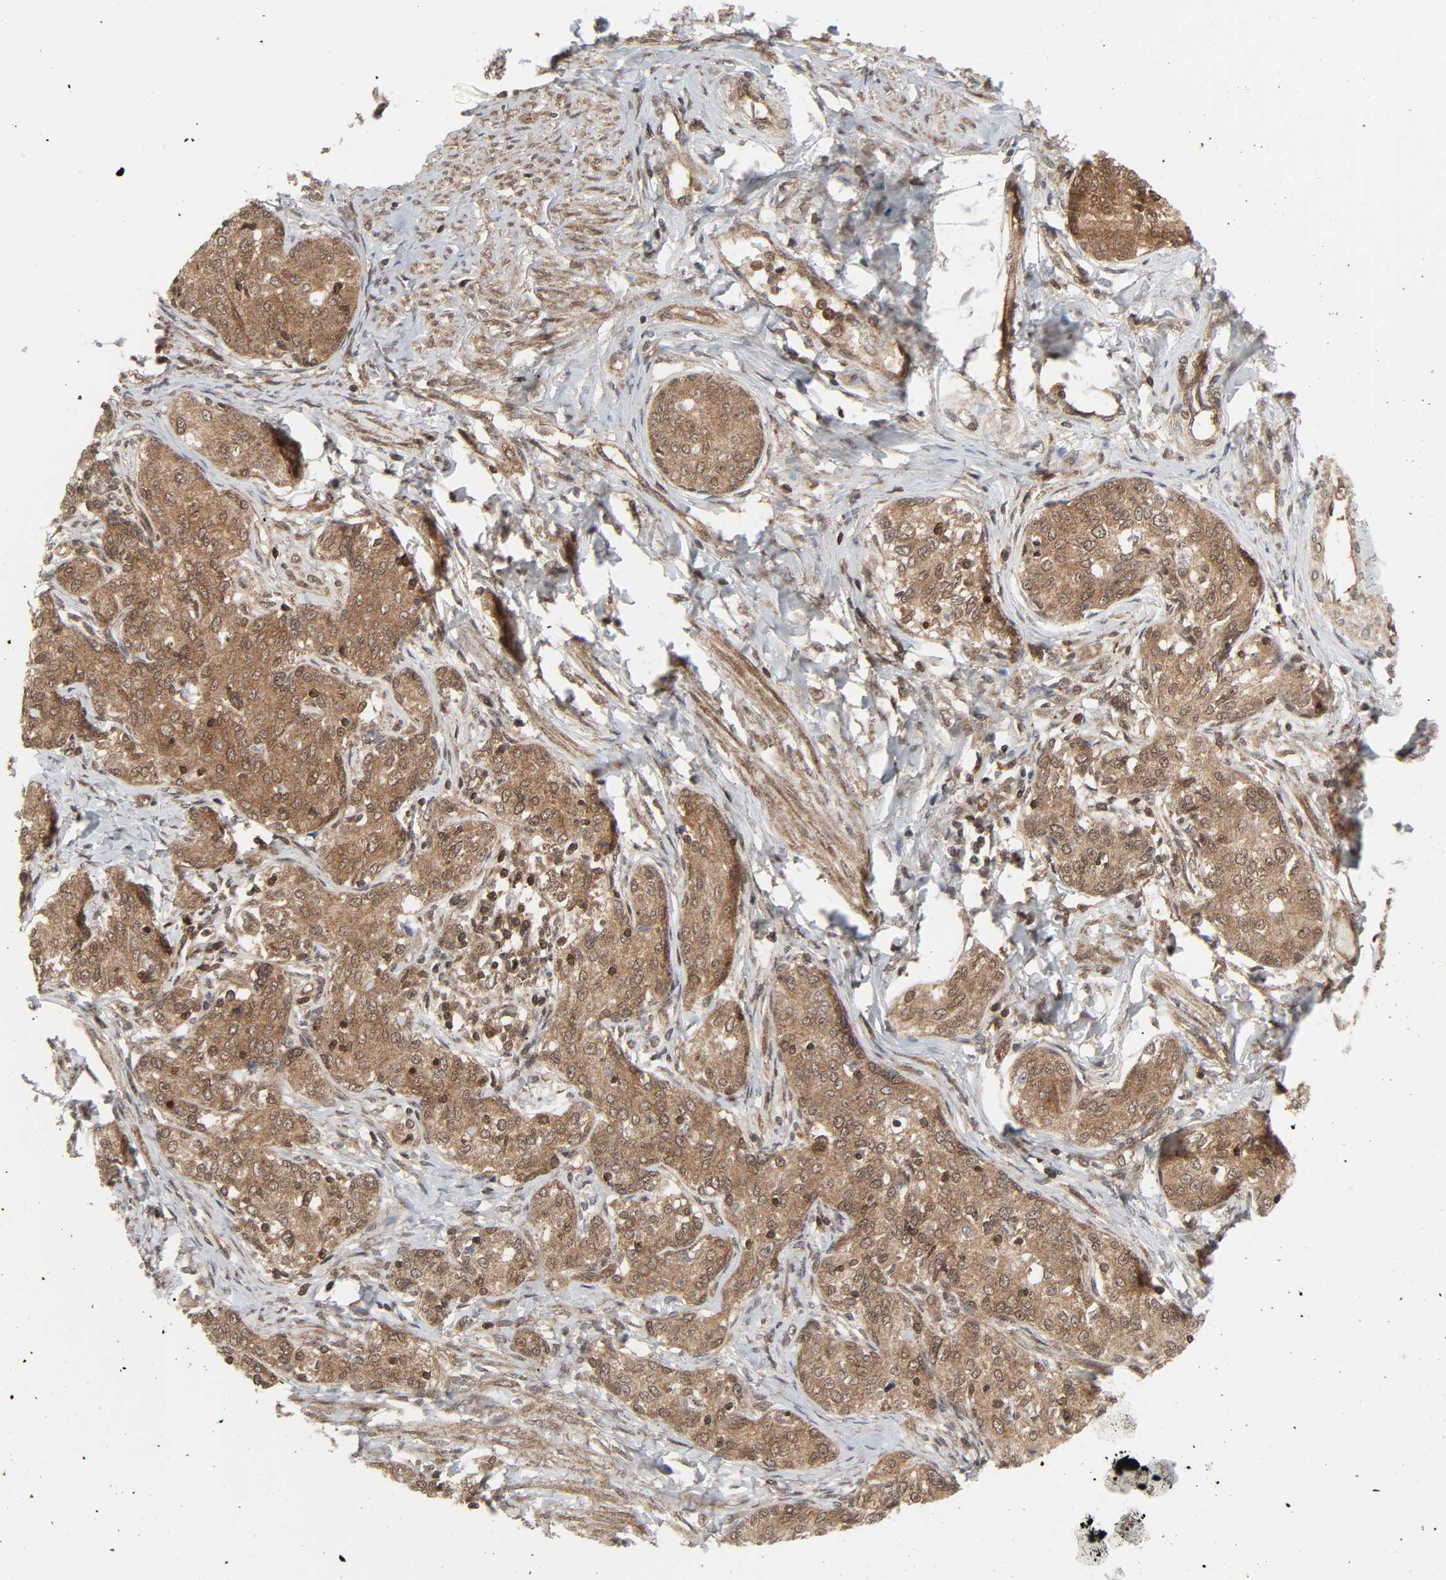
{"staining": {"intensity": "moderate", "quantity": ">75%", "location": "cytoplasmic/membranous,nuclear"}, "tissue": "cervical cancer", "cell_type": "Tumor cells", "image_type": "cancer", "snomed": [{"axis": "morphology", "description": "Squamous cell carcinoma, NOS"}, {"axis": "morphology", "description": "Adenocarcinoma, NOS"}, {"axis": "topography", "description": "Cervix"}], "caption": "Immunohistochemical staining of human cervical squamous cell carcinoma exhibits medium levels of moderate cytoplasmic/membranous and nuclear protein expression in about >75% of tumor cells.", "gene": "GSK3A", "patient": {"sex": "female", "age": 52}}